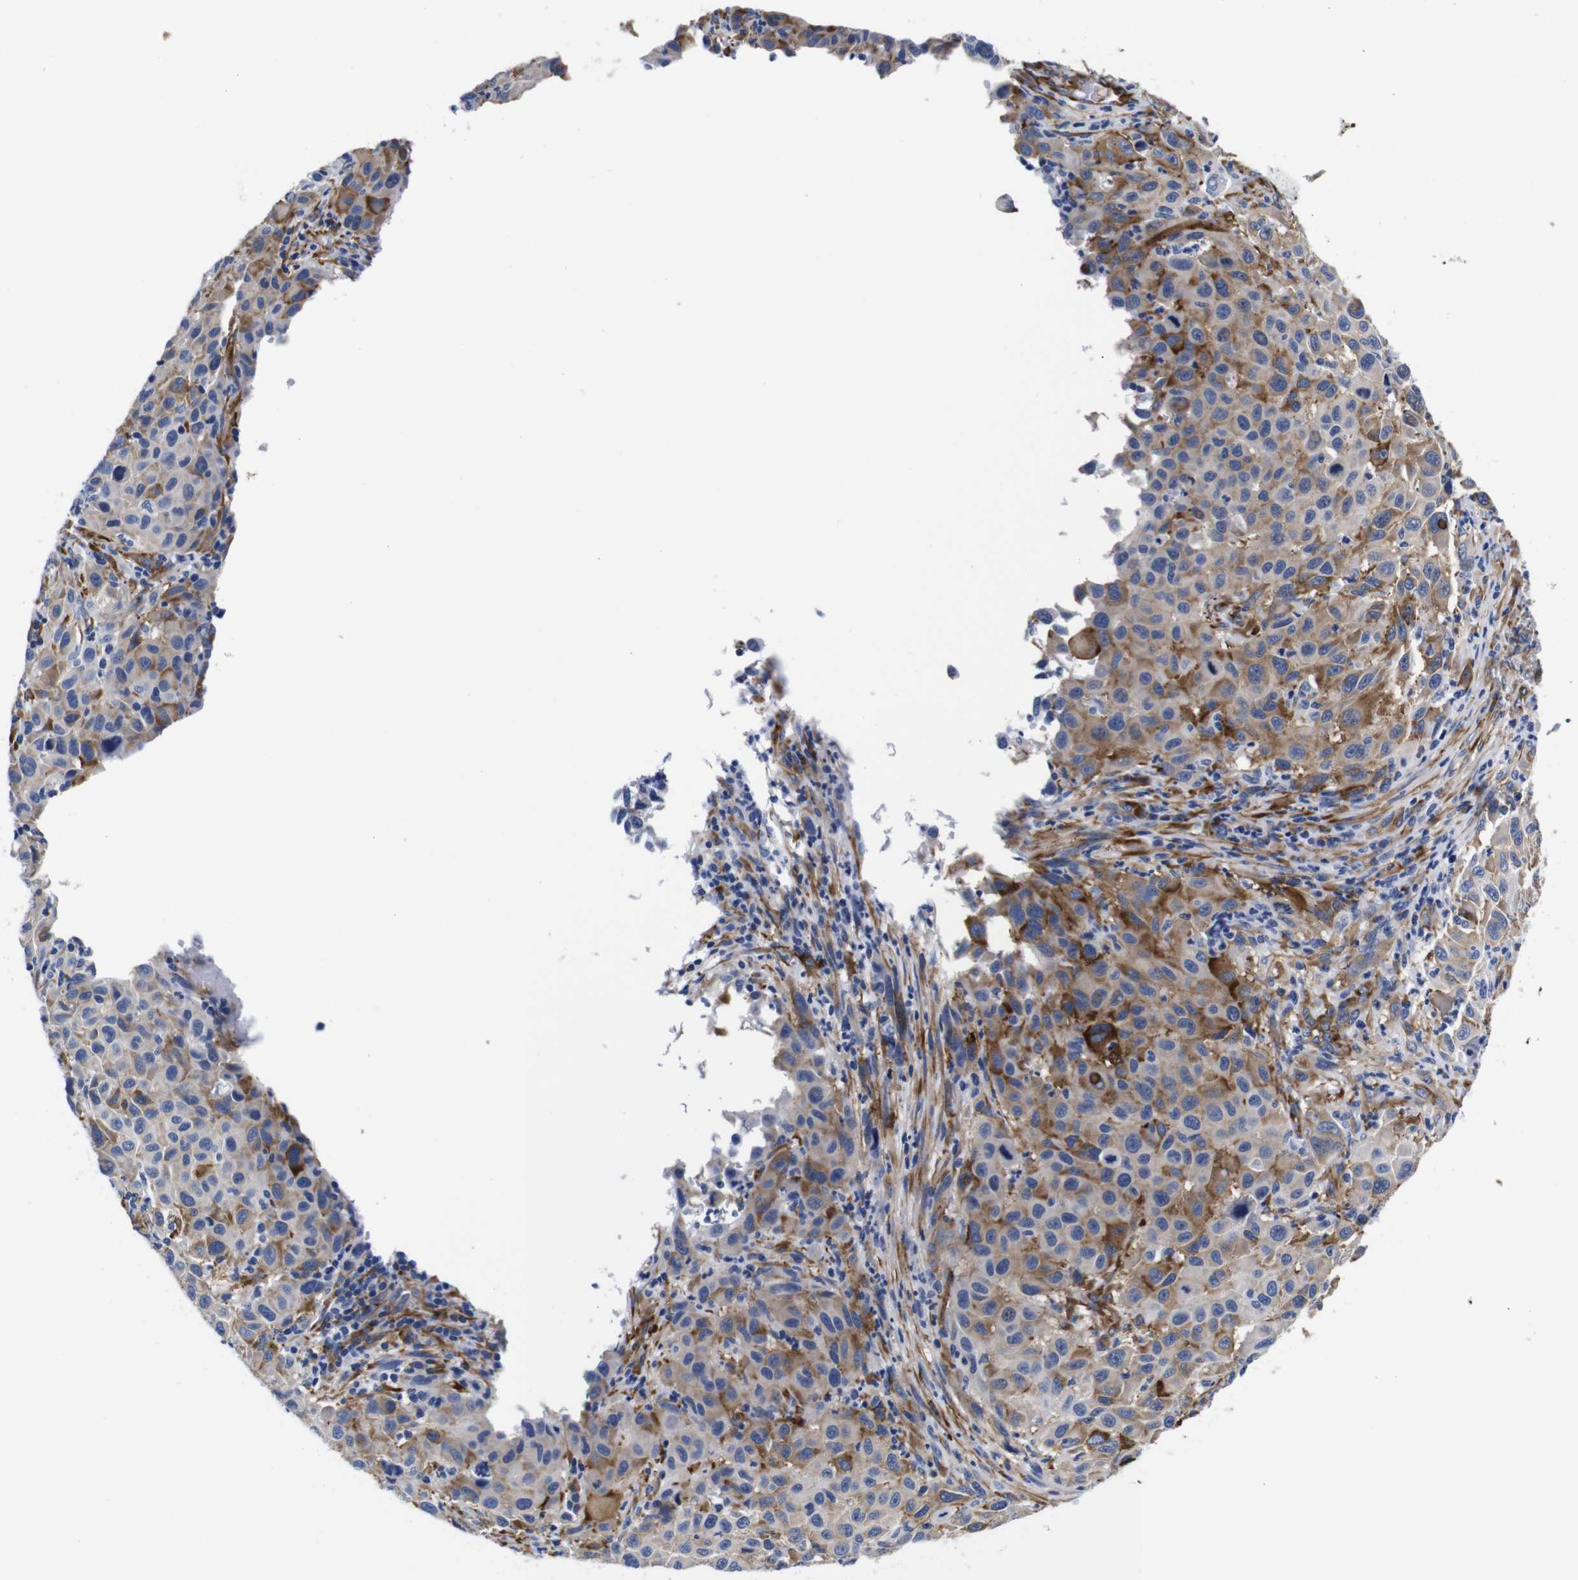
{"staining": {"intensity": "moderate", "quantity": ">75%", "location": "cytoplasmic/membranous"}, "tissue": "melanoma", "cell_type": "Tumor cells", "image_type": "cancer", "snomed": [{"axis": "morphology", "description": "Malignant melanoma, Metastatic site"}, {"axis": "topography", "description": "Lymph node"}], "caption": "Malignant melanoma (metastatic site) tissue exhibits moderate cytoplasmic/membranous staining in approximately >75% of tumor cells, visualized by immunohistochemistry.", "gene": "LRIG1", "patient": {"sex": "male", "age": 61}}